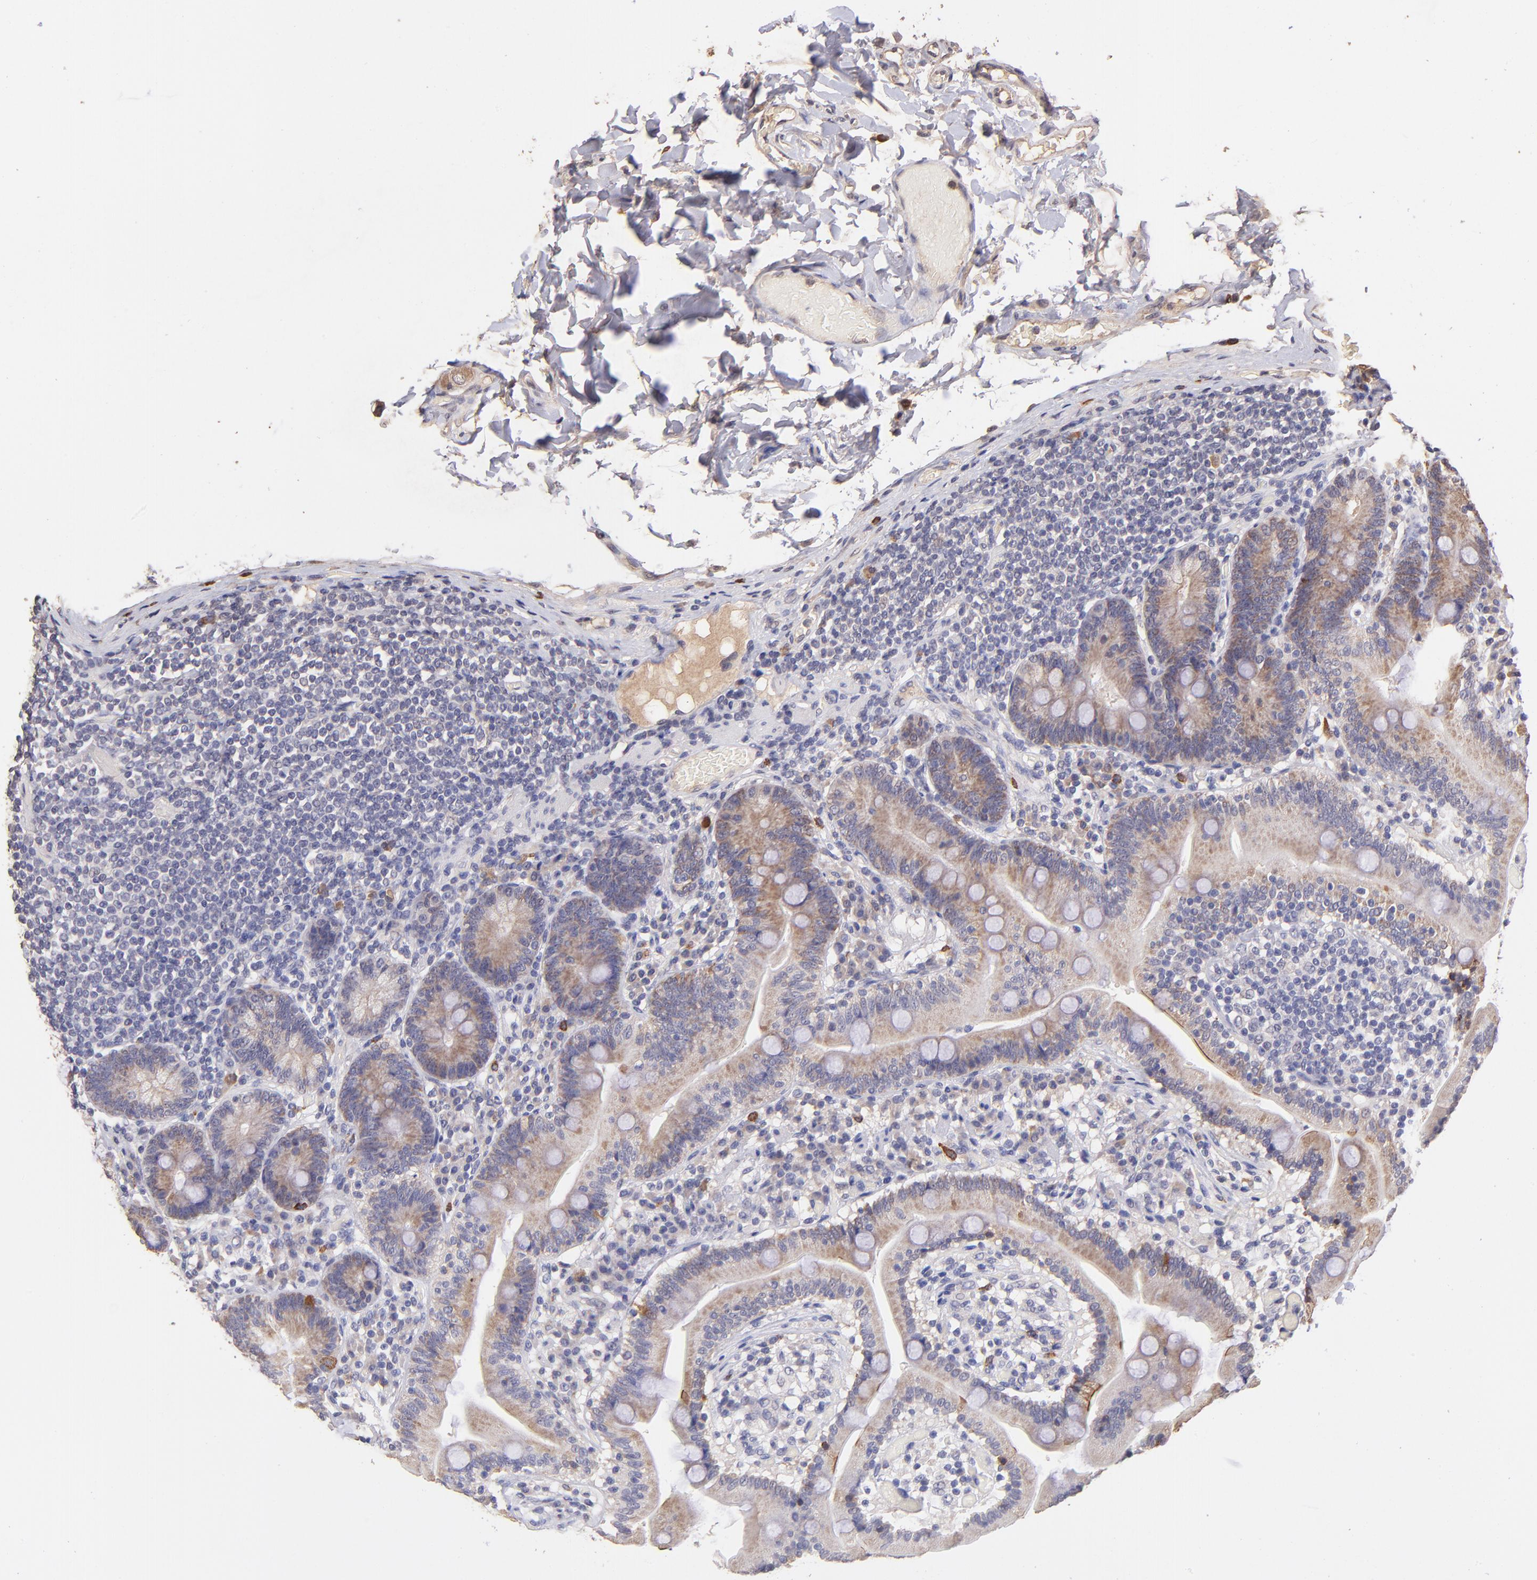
{"staining": {"intensity": "moderate", "quantity": "<25%", "location": "cytoplasmic/membranous"}, "tissue": "duodenum", "cell_type": "Glandular cells", "image_type": "normal", "snomed": [{"axis": "morphology", "description": "Normal tissue, NOS"}, {"axis": "topography", "description": "Duodenum"}], "caption": "Moderate cytoplasmic/membranous expression is appreciated in approximately <25% of glandular cells in normal duodenum.", "gene": "RNASEL", "patient": {"sex": "male", "age": 66}}